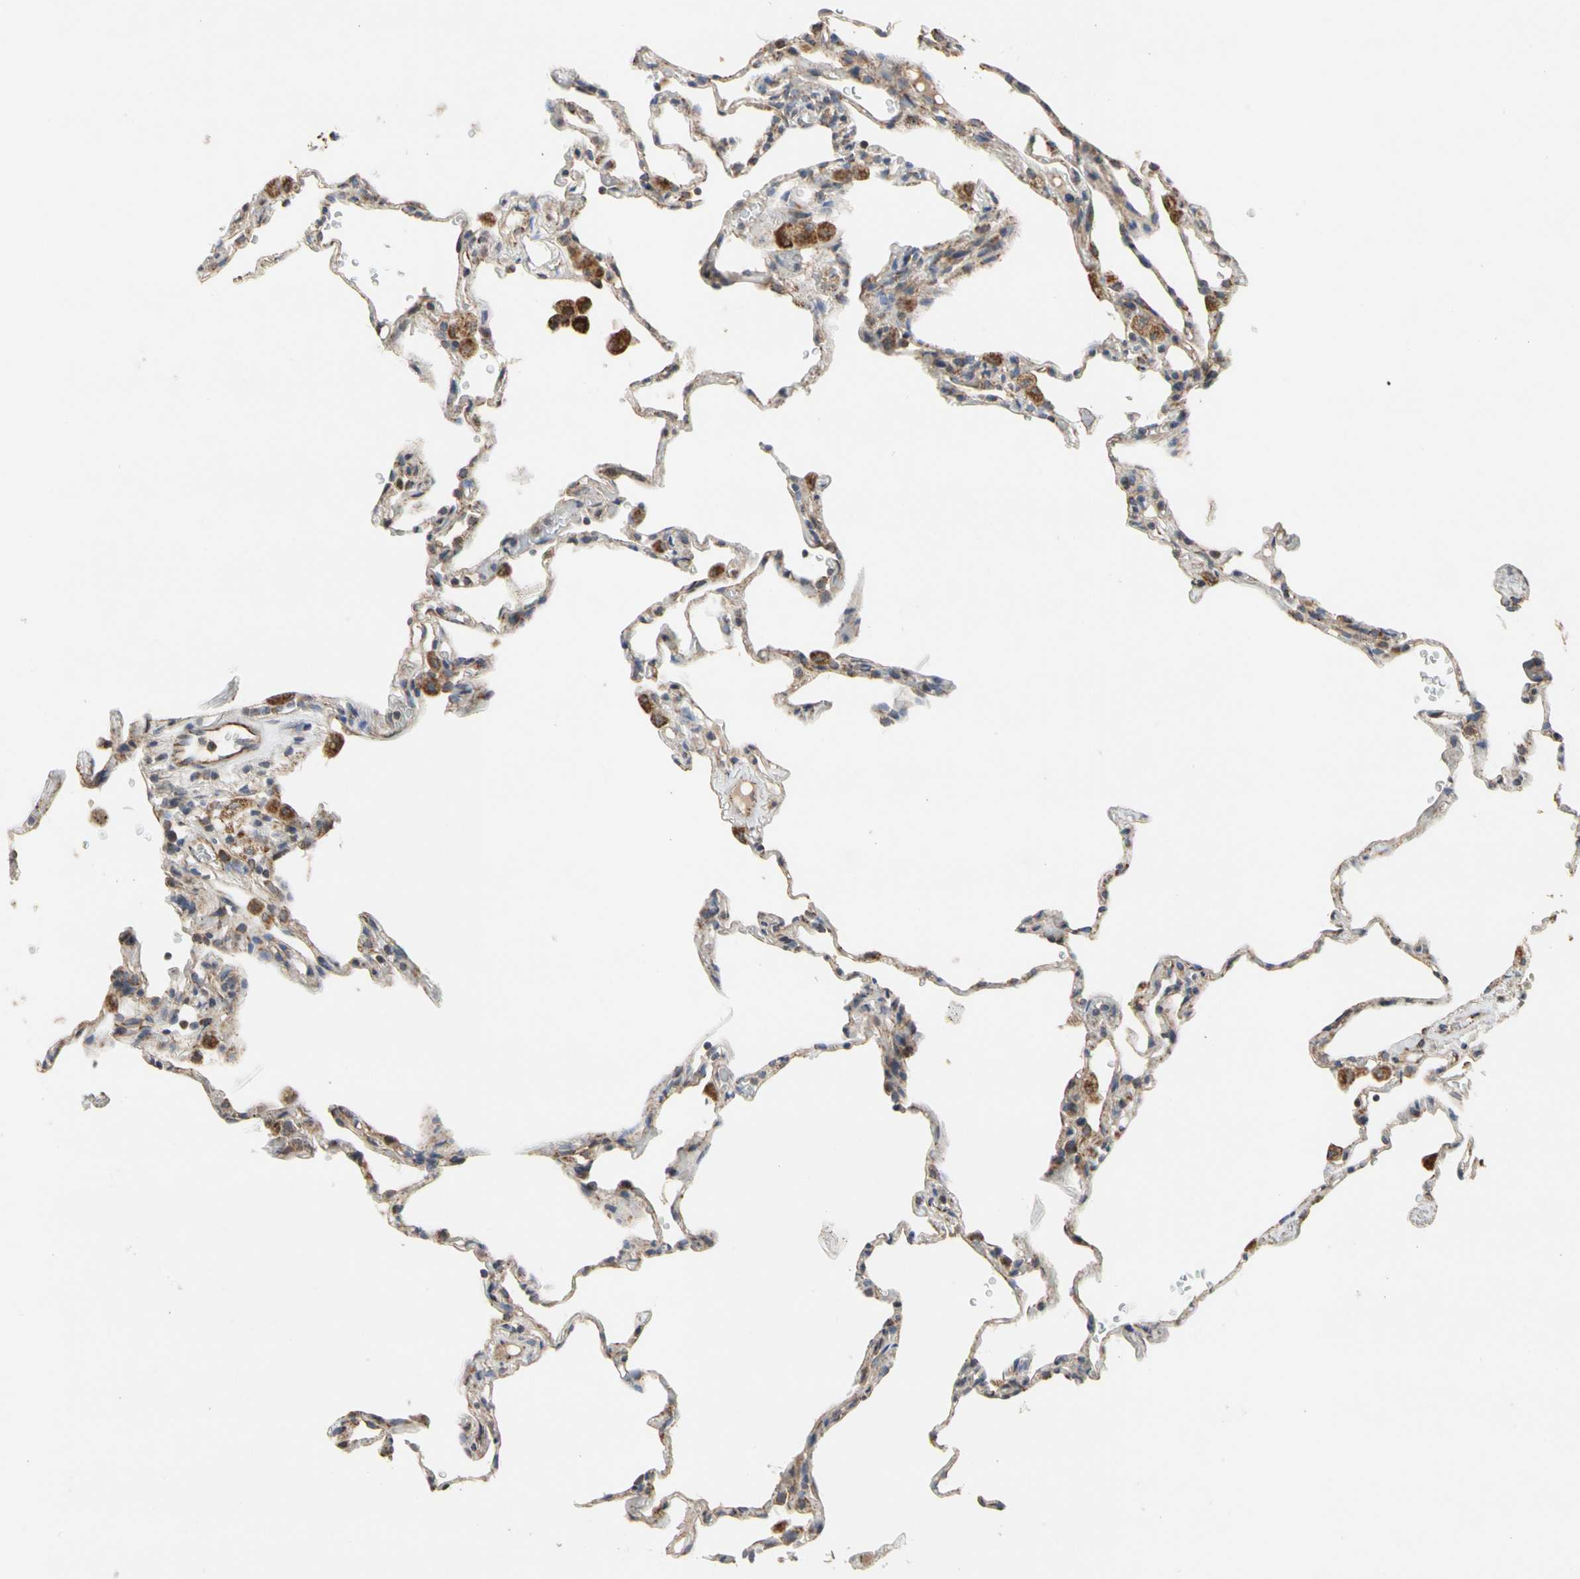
{"staining": {"intensity": "moderate", "quantity": "25%-75%", "location": "cytoplasmic/membranous"}, "tissue": "lung", "cell_type": "Alveolar cells", "image_type": "normal", "snomed": [{"axis": "morphology", "description": "Normal tissue, NOS"}, {"axis": "topography", "description": "Lung"}], "caption": "Immunohistochemical staining of normal human lung exhibits moderate cytoplasmic/membranous protein staining in approximately 25%-75% of alveolar cells. (DAB (3,3'-diaminobenzidine) = brown stain, brightfield microscopy at high magnification).", "gene": "GPD2", "patient": {"sex": "male", "age": 59}}